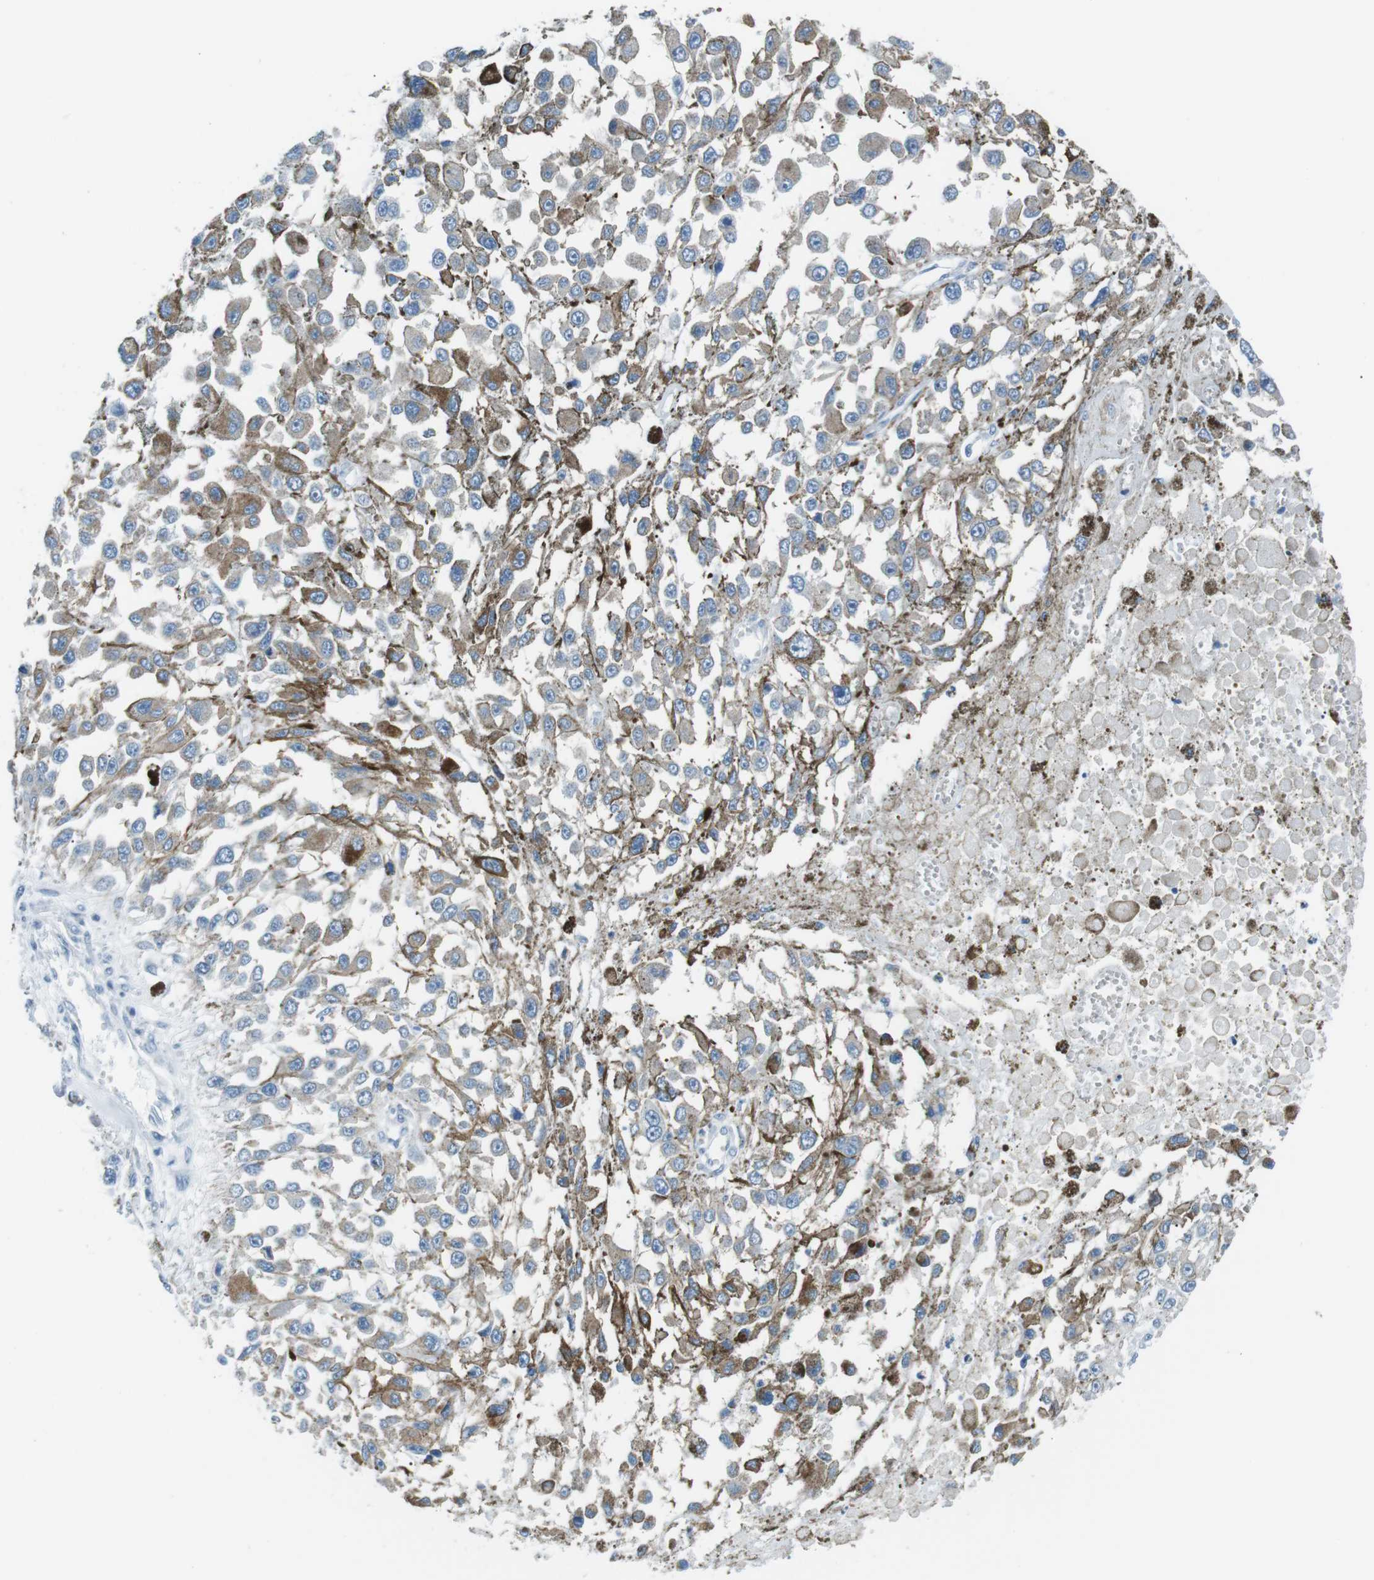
{"staining": {"intensity": "moderate", "quantity": "<25%", "location": "cytoplasmic/membranous"}, "tissue": "melanoma", "cell_type": "Tumor cells", "image_type": "cancer", "snomed": [{"axis": "morphology", "description": "Malignant melanoma, Metastatic site"}, {"axis": "topography", "description": "Lymph node"}], "caption": "A brown stain shows moderate cytoplasmic/membranous expression of a protein in malignant melanoma (metastatic site) tumor cells. Nuclei are stained in blue.", "gene": "CSF2RA", "patient": {"sex": "male", "age": 59}}